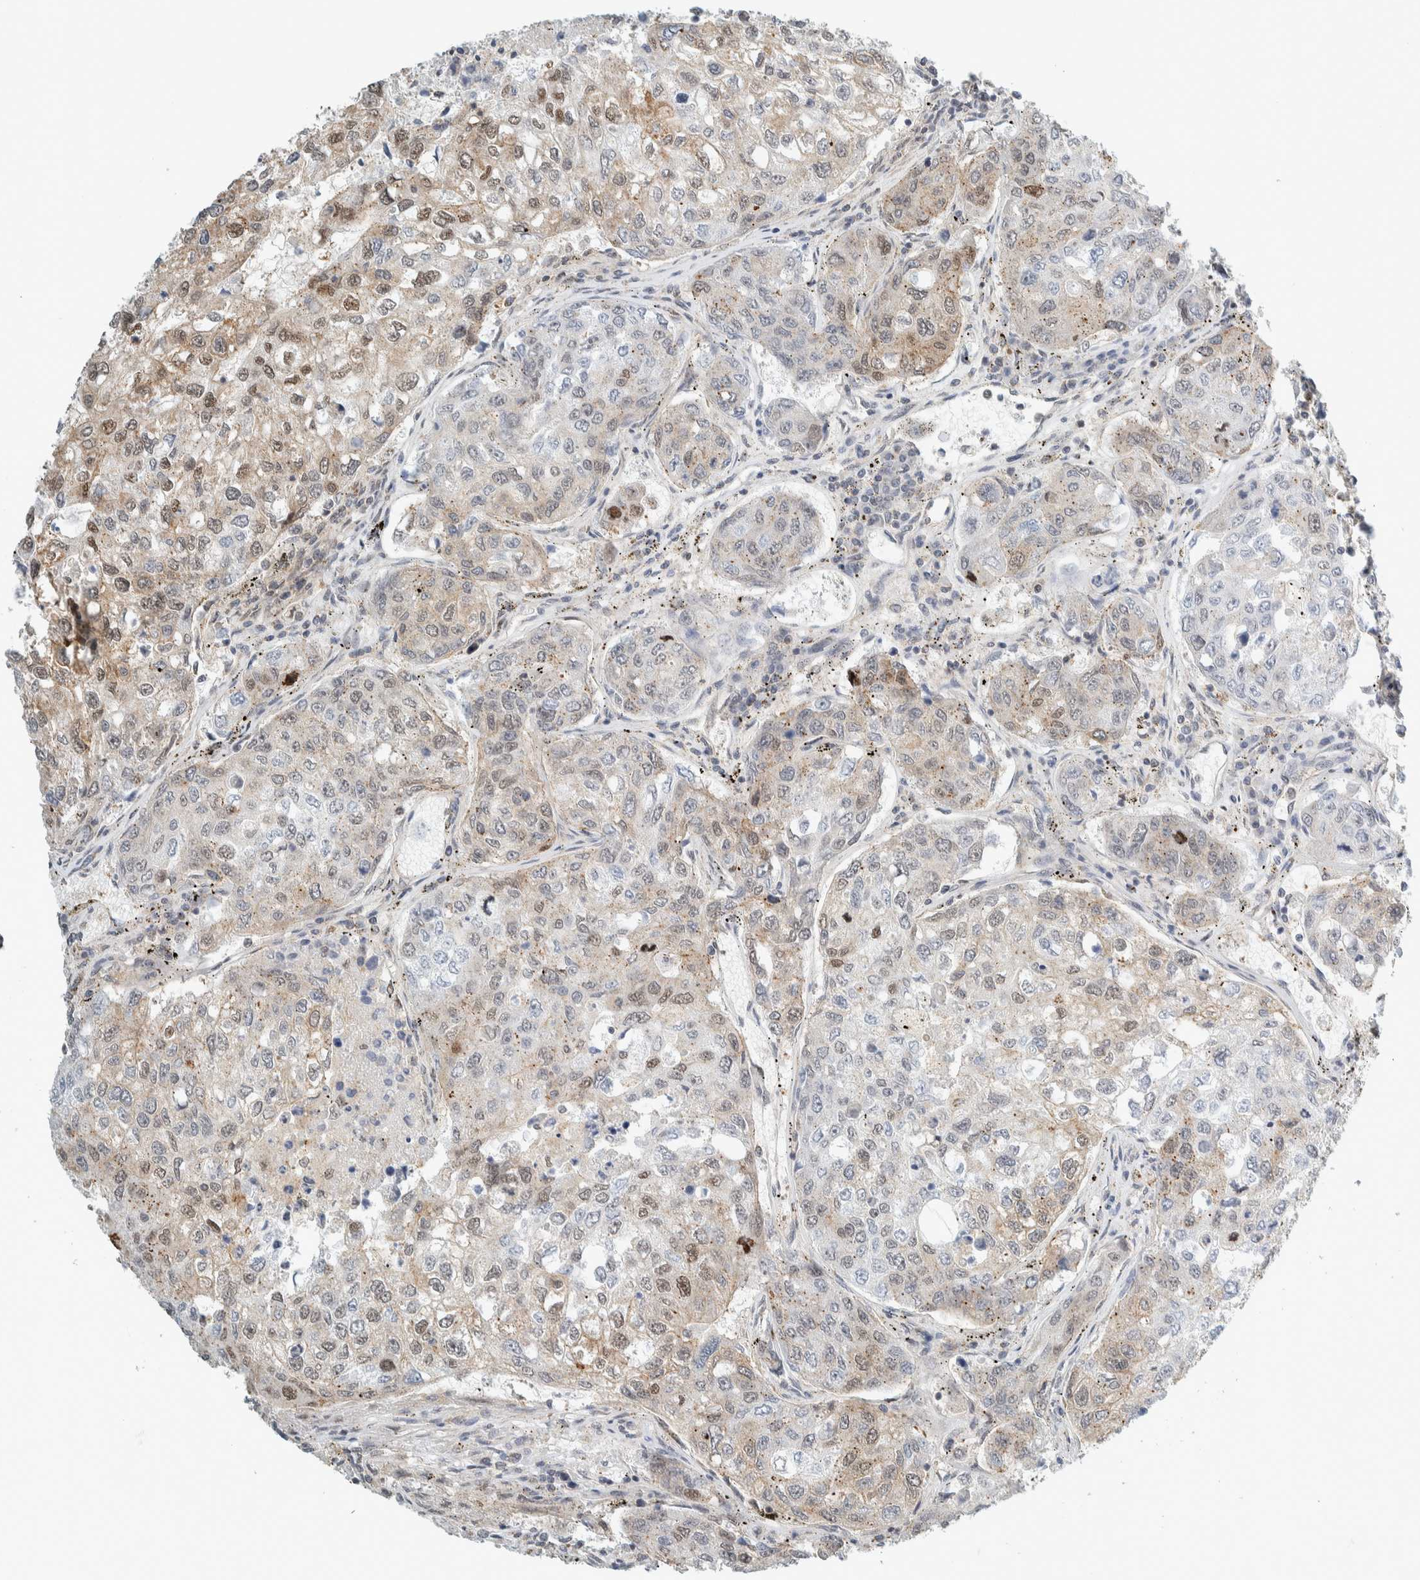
{"staining": {"intensity": "moderate", "quantity": "25%-75%", "location": "cytoplasmic/membranous,nuclear"}, "tissue": "urothelial cancer", "cell_type": "Tumor cells", "image_type": "cancer", "snomed": [{"axis": "morphology", "description": "Urothelial carcinoma, High grade"}, {"axis": "topography", "description": "Lymph node"}, {"axis": "topography", "description": "Urinary bladder"}], "caption": "A micrograph of human urothelial cancer stained for a protein demonstrates moderate cytoplasmic/membranous and nuclear brown staining in tumor cells.", "gene": "TFE3", "patient": {"sex": "male", "age": 51}}